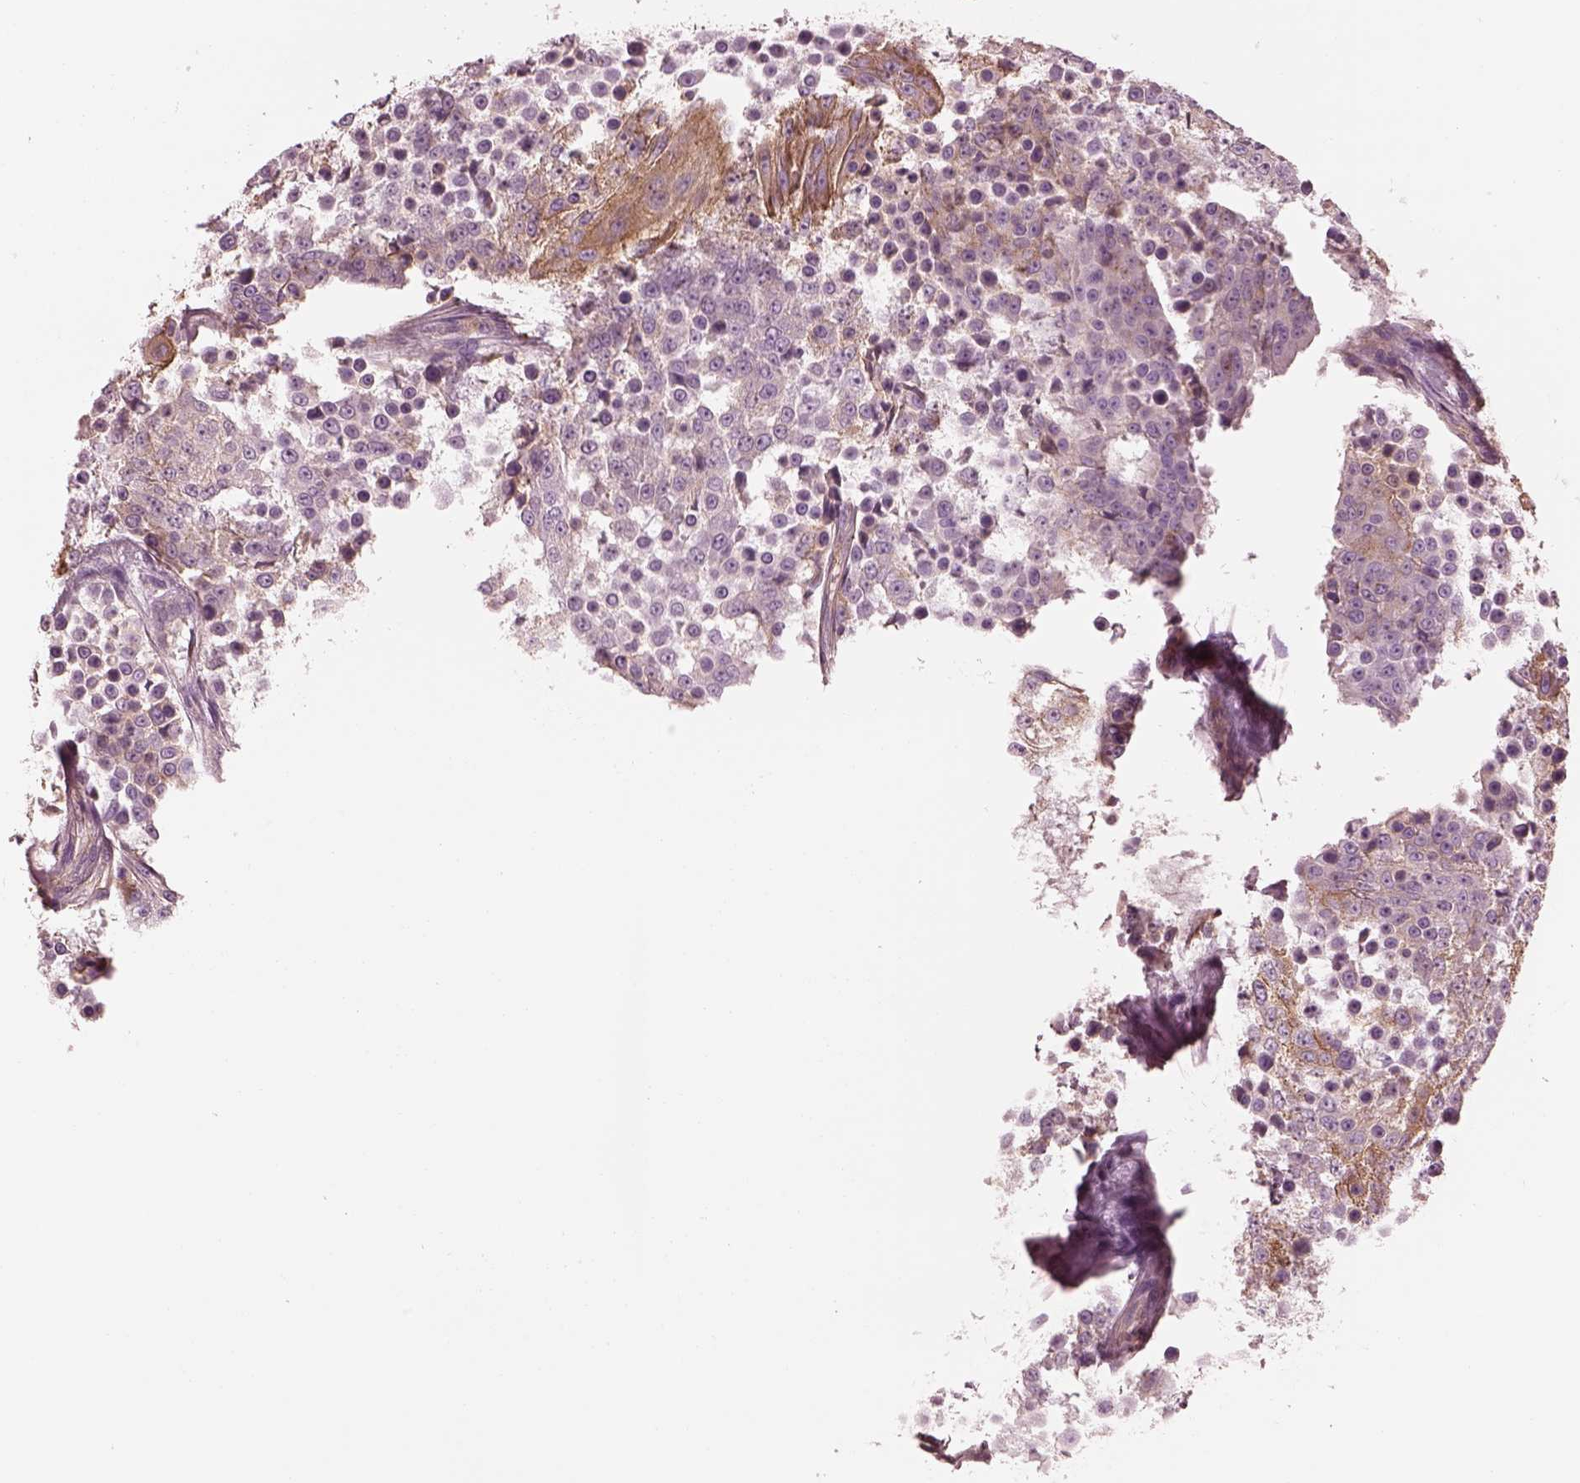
{"staining": {"intensity": "moderate", "quantity": "25%-75%", "location": "cytoplasmic/membranous"}, "tissue": "urothelial cancer", "cell_type": "Tumor cells", "image_type": "cancer", "snomed": [{"axis": "morphology", "description": "Urothelial carcinoma, High grade"}, {"axis": "topography", "description": "Urinary bladder"}], "caption": "Immunohistochemistry (IHC) (DAB (3,3'-diaminobenzidine)) staining of urothelial carcinoma (high-grade) demonstrates moderate cytoplasmic/membranous protein staining in approximately 25%-75% of tumor cells.", "gene": "ELAPOR1", "patient": {"sex": "female", "age": 63}}